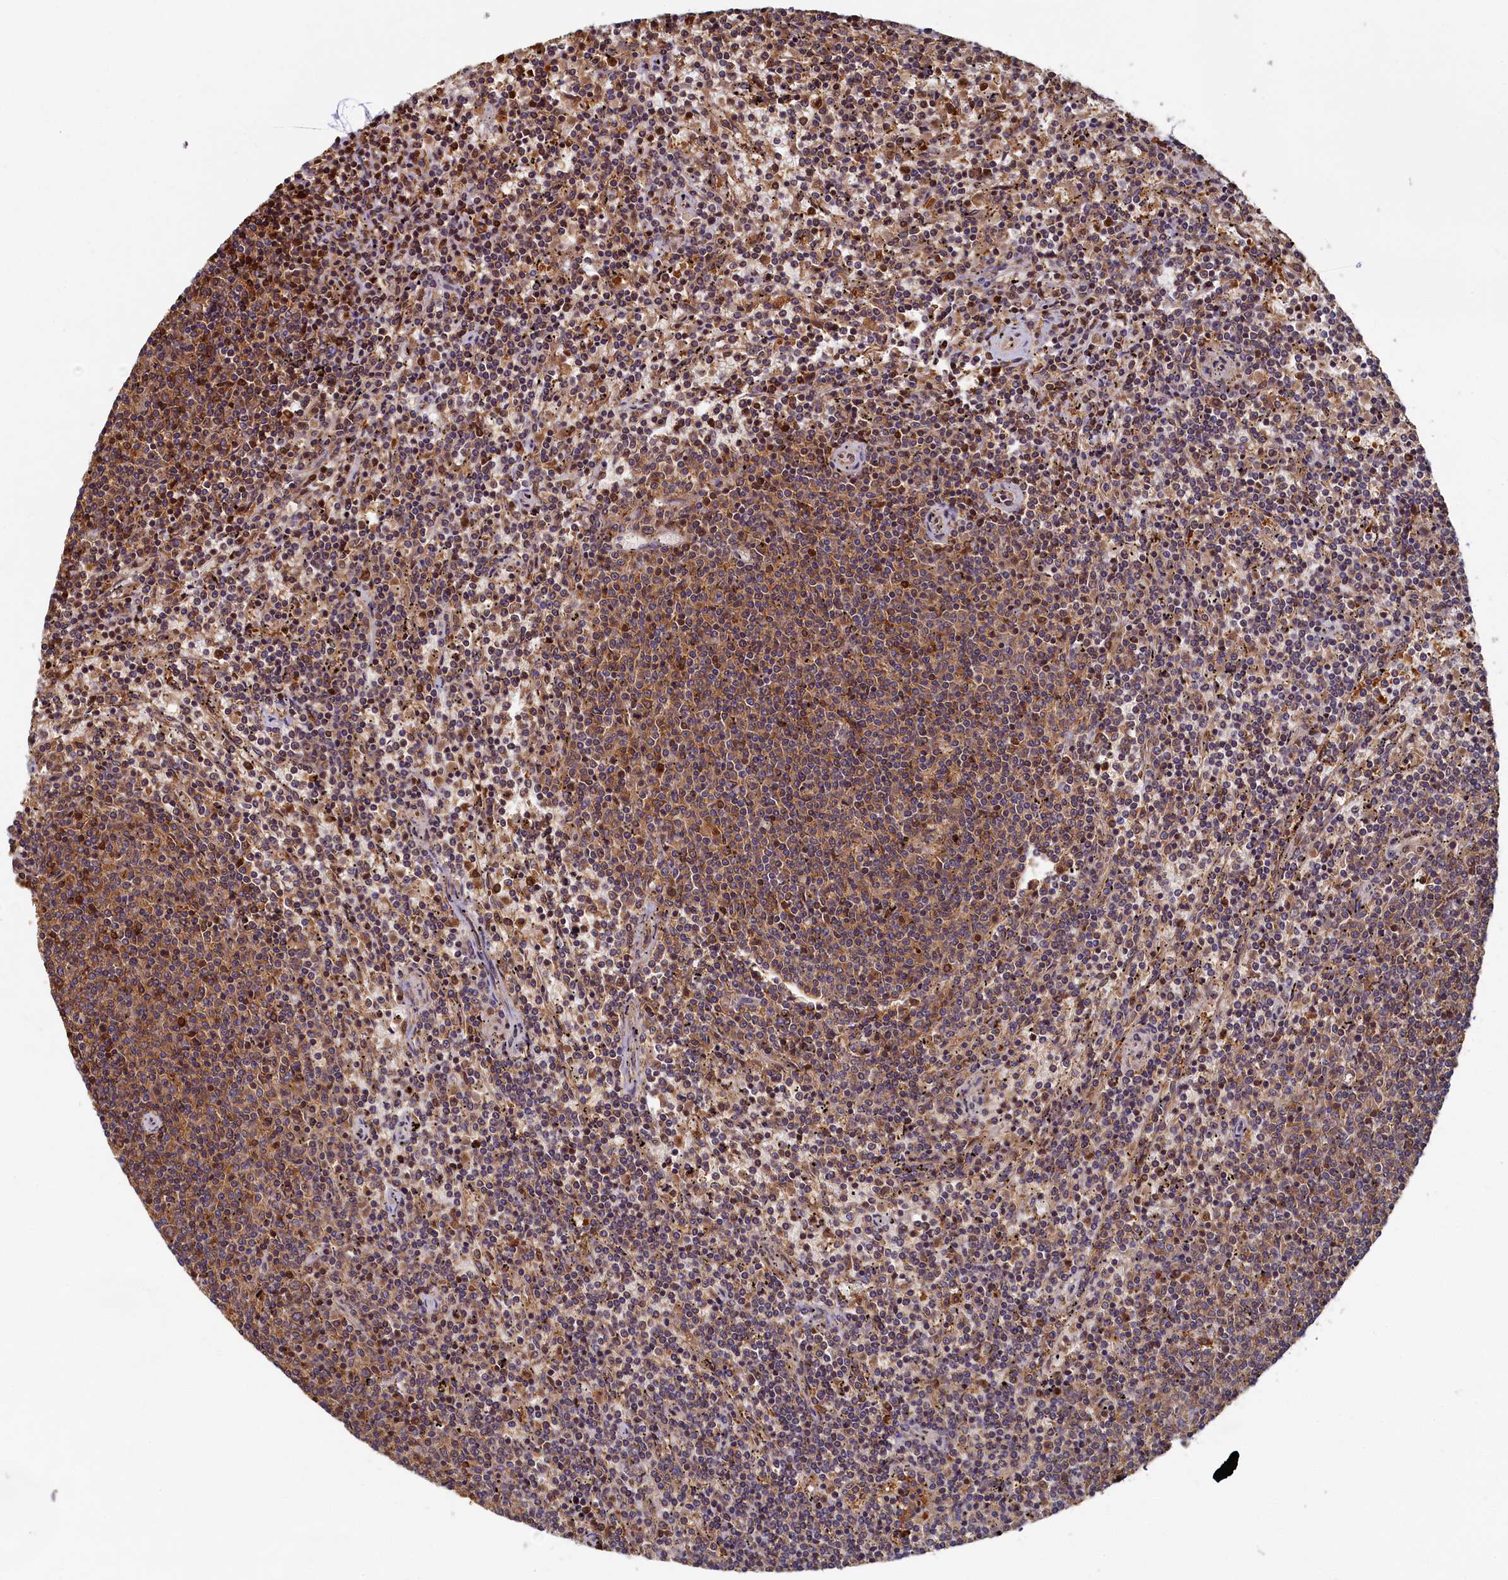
{"staining": {"intensity": "moderate", "quantity": ">75%", "location": "cytoplasmic/membranous"}, "tissue": "lymphoma", "cell_type": "Tumor cells", "image_type": "cancer", "snomed": [{"axis": "morphology", "description": "Malignant lymphoma, non-Hodgkin's type, Low grade"}, {"axis": "topography", "description": "Spleen"}], "caption": "Lymphoma stained for a protein shows moderate cytoplasmic/membranous positivity in tumor cells.", "gene": "TIMM8B", "patient": {"sex": "female", "age": 50}}